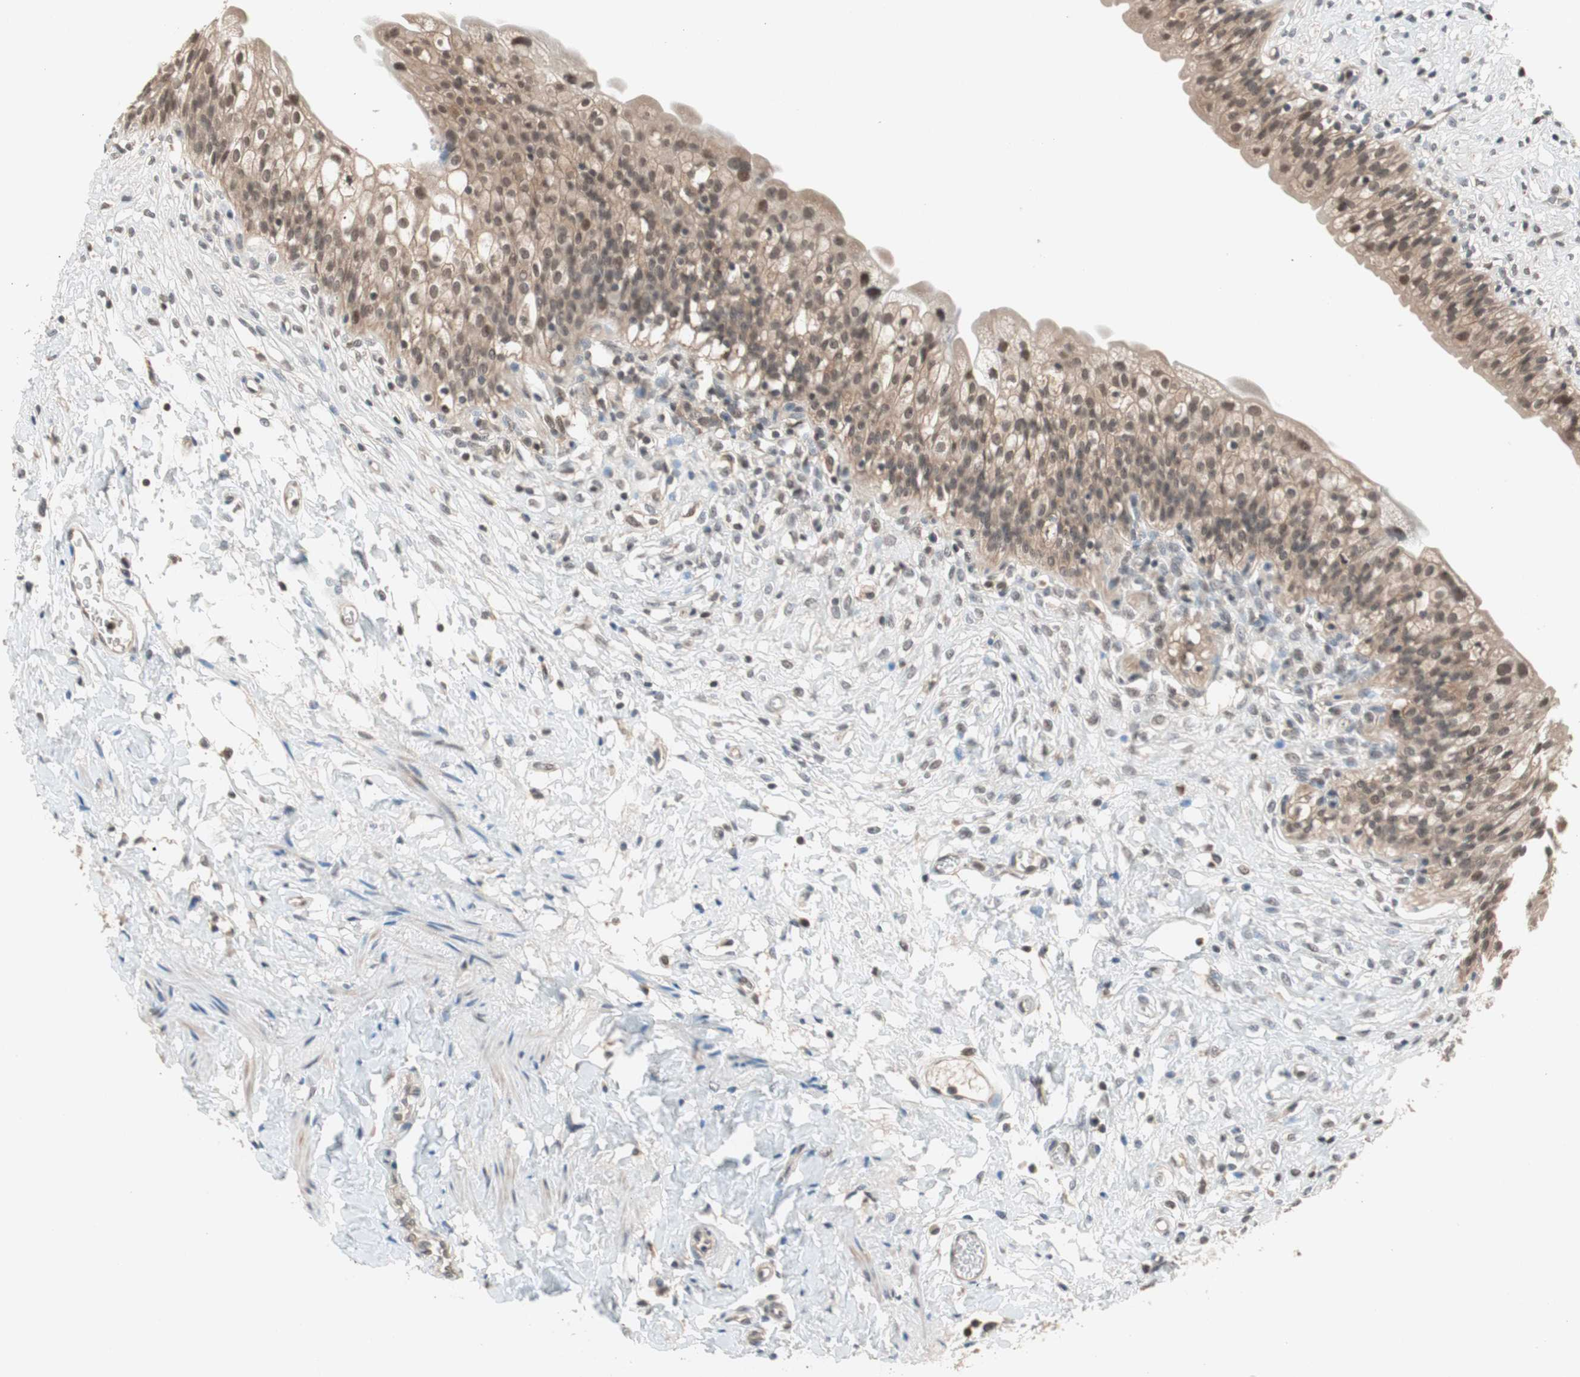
{"staining": {"intensity": "moderate", "quantity": ">75%", "location": "cytoplasmic/membranous,nuclear"}, "tissue": "urinary bladder", "cell_type": "Urothelial cells", "image_type": "normal", "snomed": [{"axis": "morphology", "description": "Normal tissue, NOS"}, {"axis": "morphology", "description": "Inflammation, NOS"}, {"axis": "topography", "description": "Urinary bladder"}], "caption": "Protein staining demonstrates moderate cytoplasmic/membranous,nuclear positivity in about >75% of urothelial cells in benign urinary bladder.", "gene": "GART", "patient": {"sex": "female", "age": 80}}